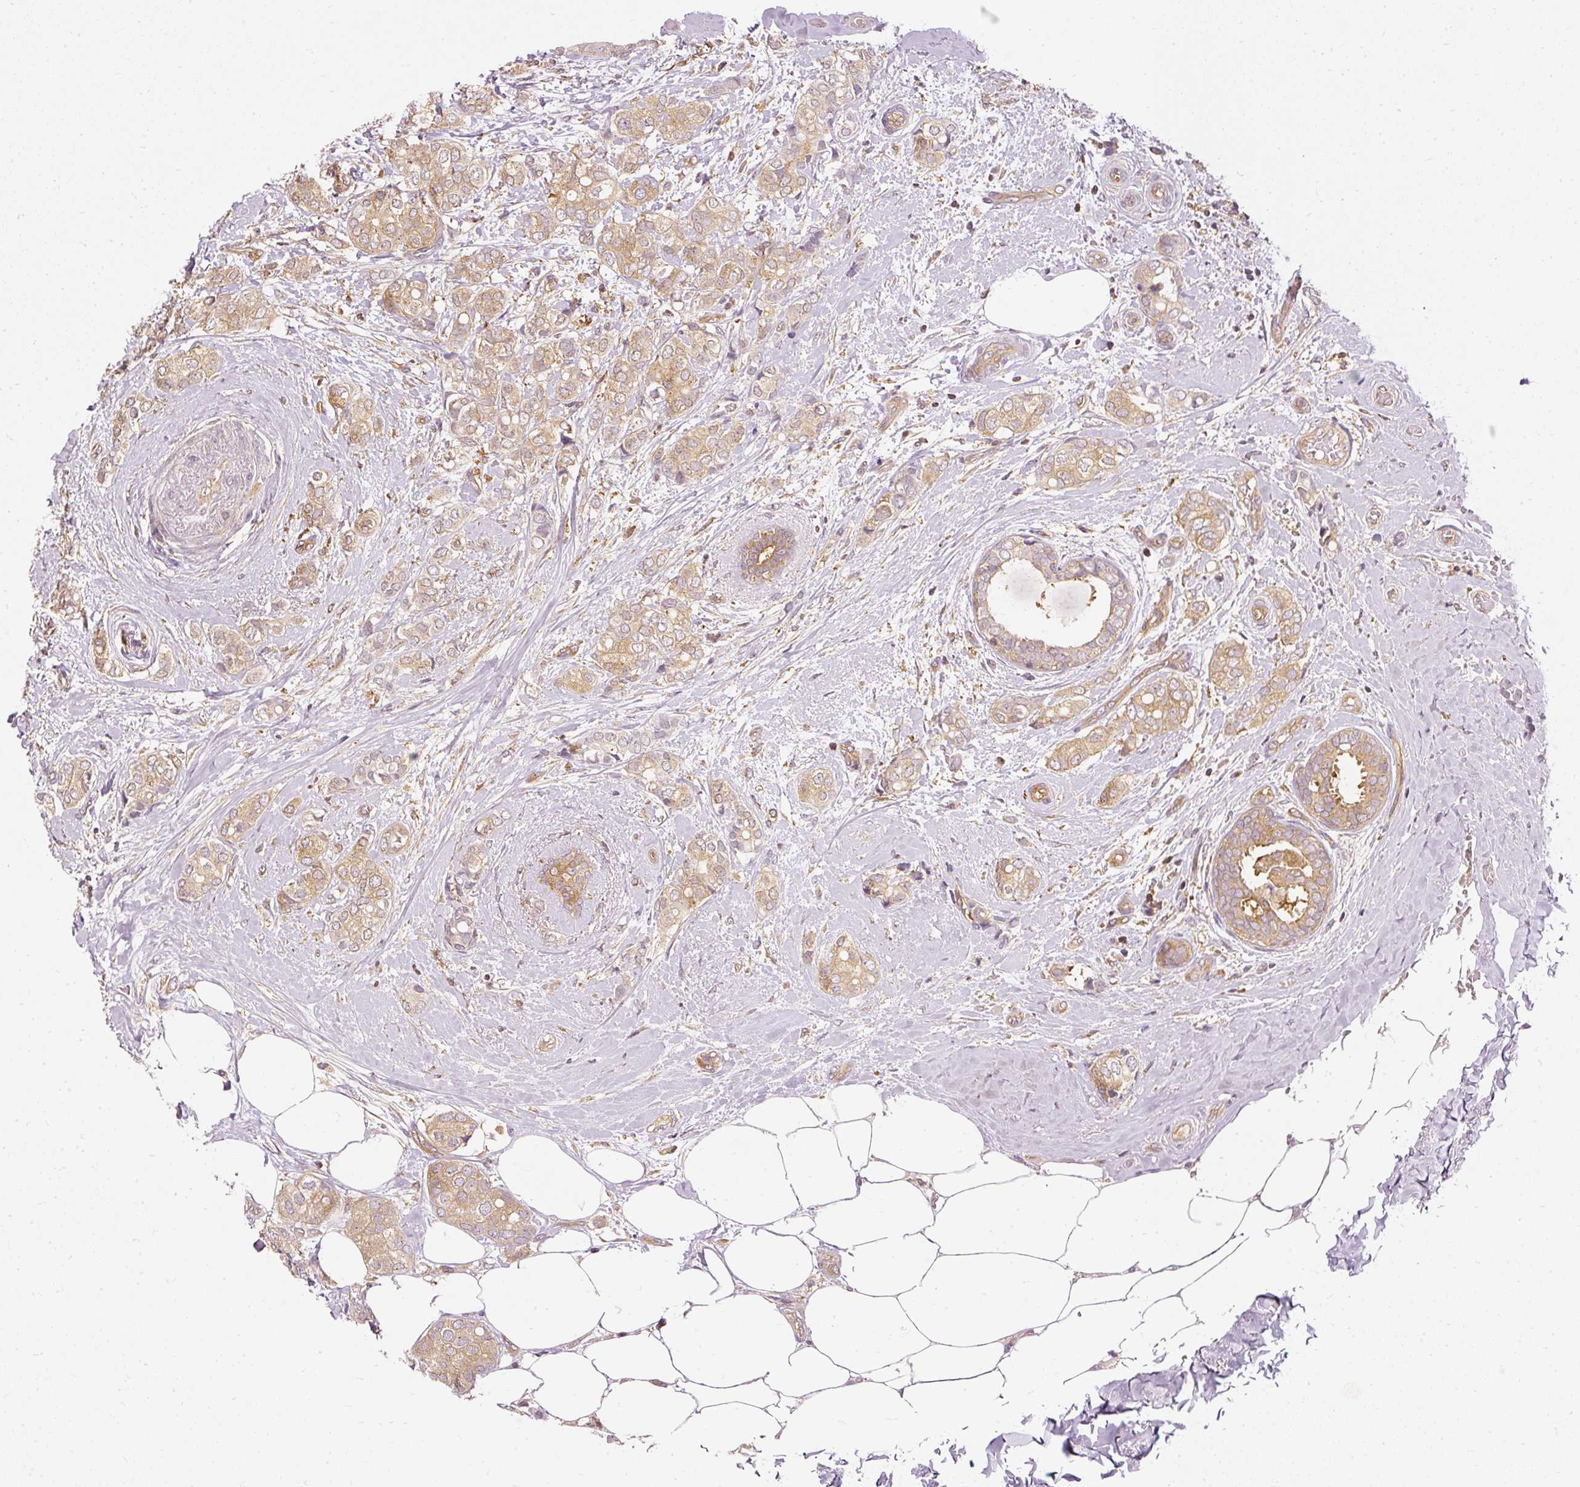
{"staining": {"intensity": "moderate", "quantity": ">75%", "location": "cytoplasmic/membranous"}, "tissue": "breast cancer", "cell_type": "Tumor cells", "image_type": "cancer", "snomed": [{"axis": "morphology", "description": "Duct carcinoma"}, {"axis": "topography", "description": "Breast"}], "caption": "This micrograph exhibits IHC staining of breast cancer (infiltrating ductal carcinoma), with medium moderate cytoplasmic/membranous staining in about >75% of tumor cells.", "gene": "ARMH3", "patient": {"sex": "female", "age": 73}}